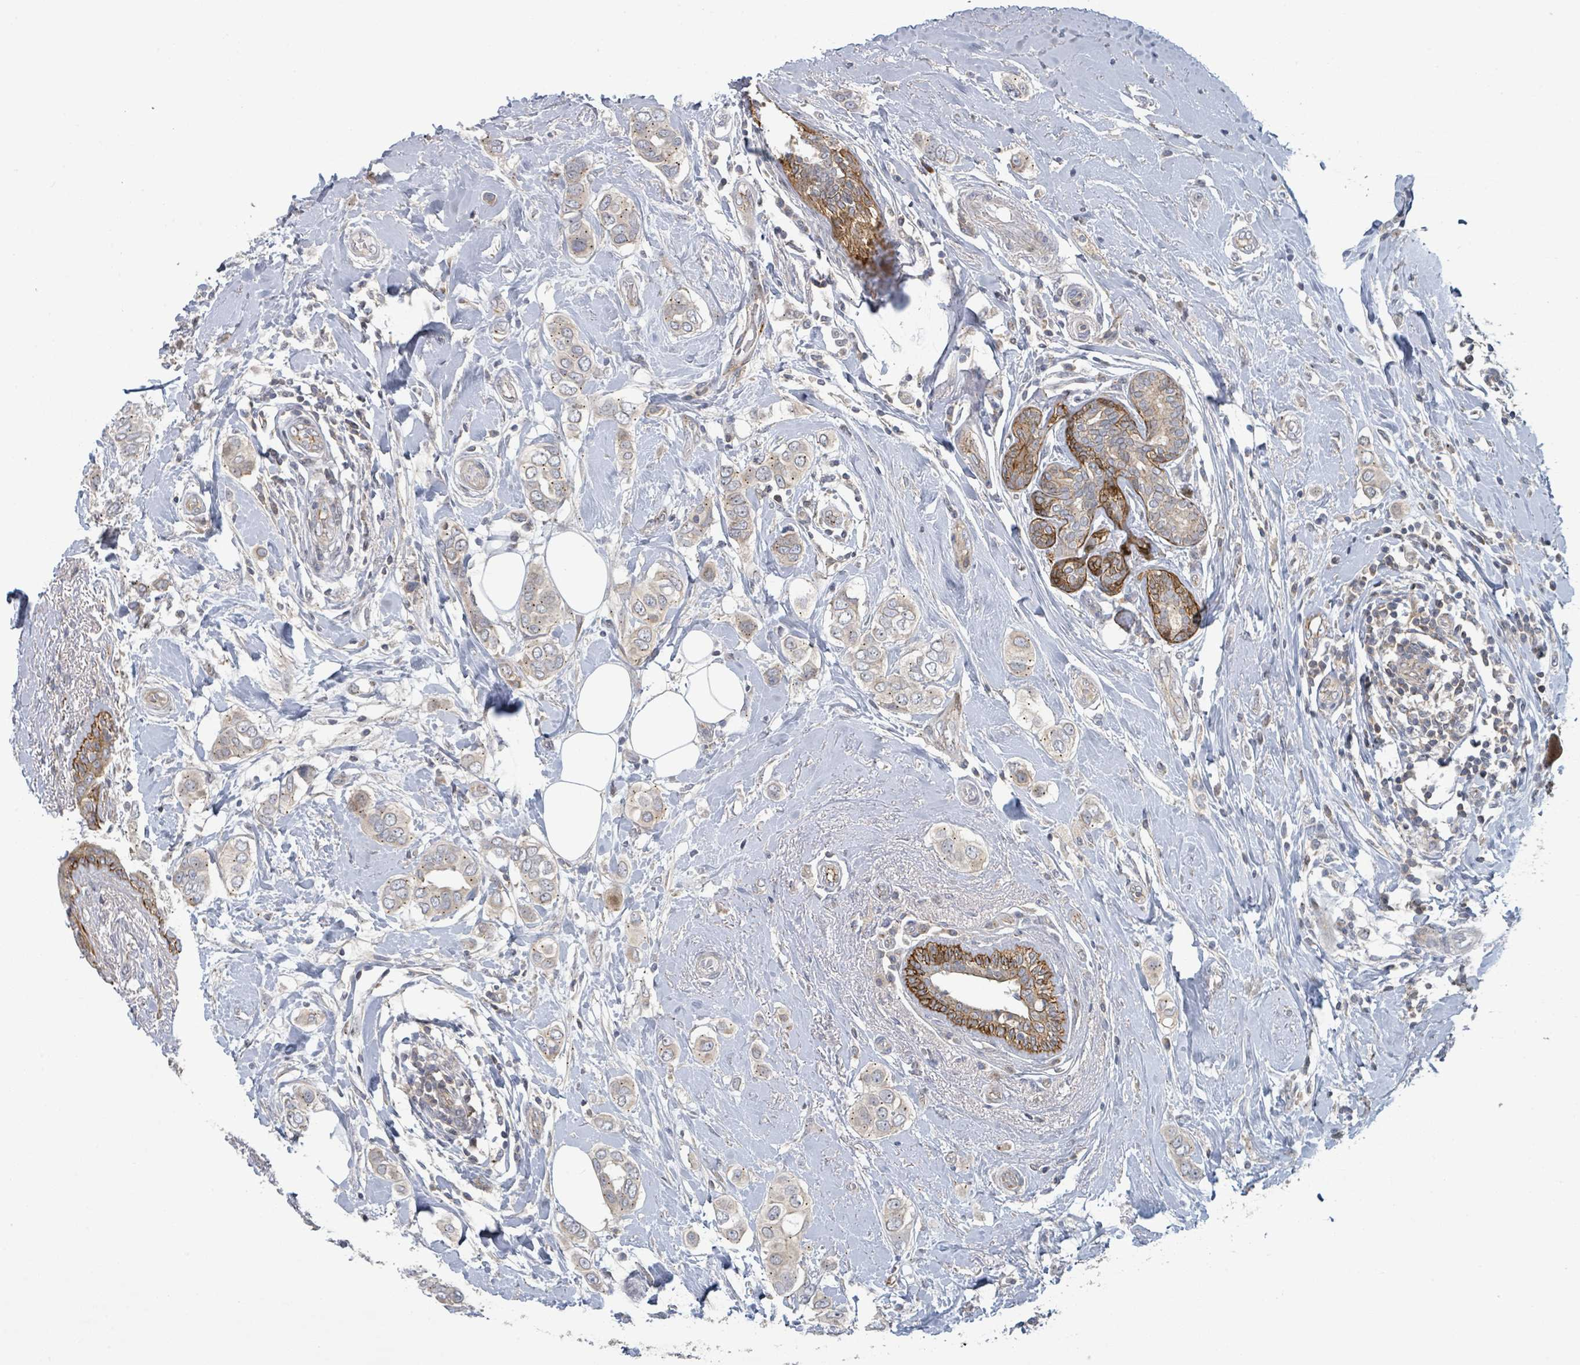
{"staining": {"intensity": "weak", "quantity": "25%-75%", "location": "cytoplasmic/membranous"}, "tissue": "breast cancer", "cell_type": "Tumor cells", "image_type": "cancer", "snomed": [{"axis": "morphology", "description": "Lobular carcinoma"}, {"axis": "topography", "description": "Breast"}], "caption": "The histopathology image shows staining of breast cancer (lobular carcinoma), revealing weak cytoplasmic/membranous protein expression (brown color) within tumor cells.", "gene": "COL5A3", "patient": {"sex": "female", "age": 51}}